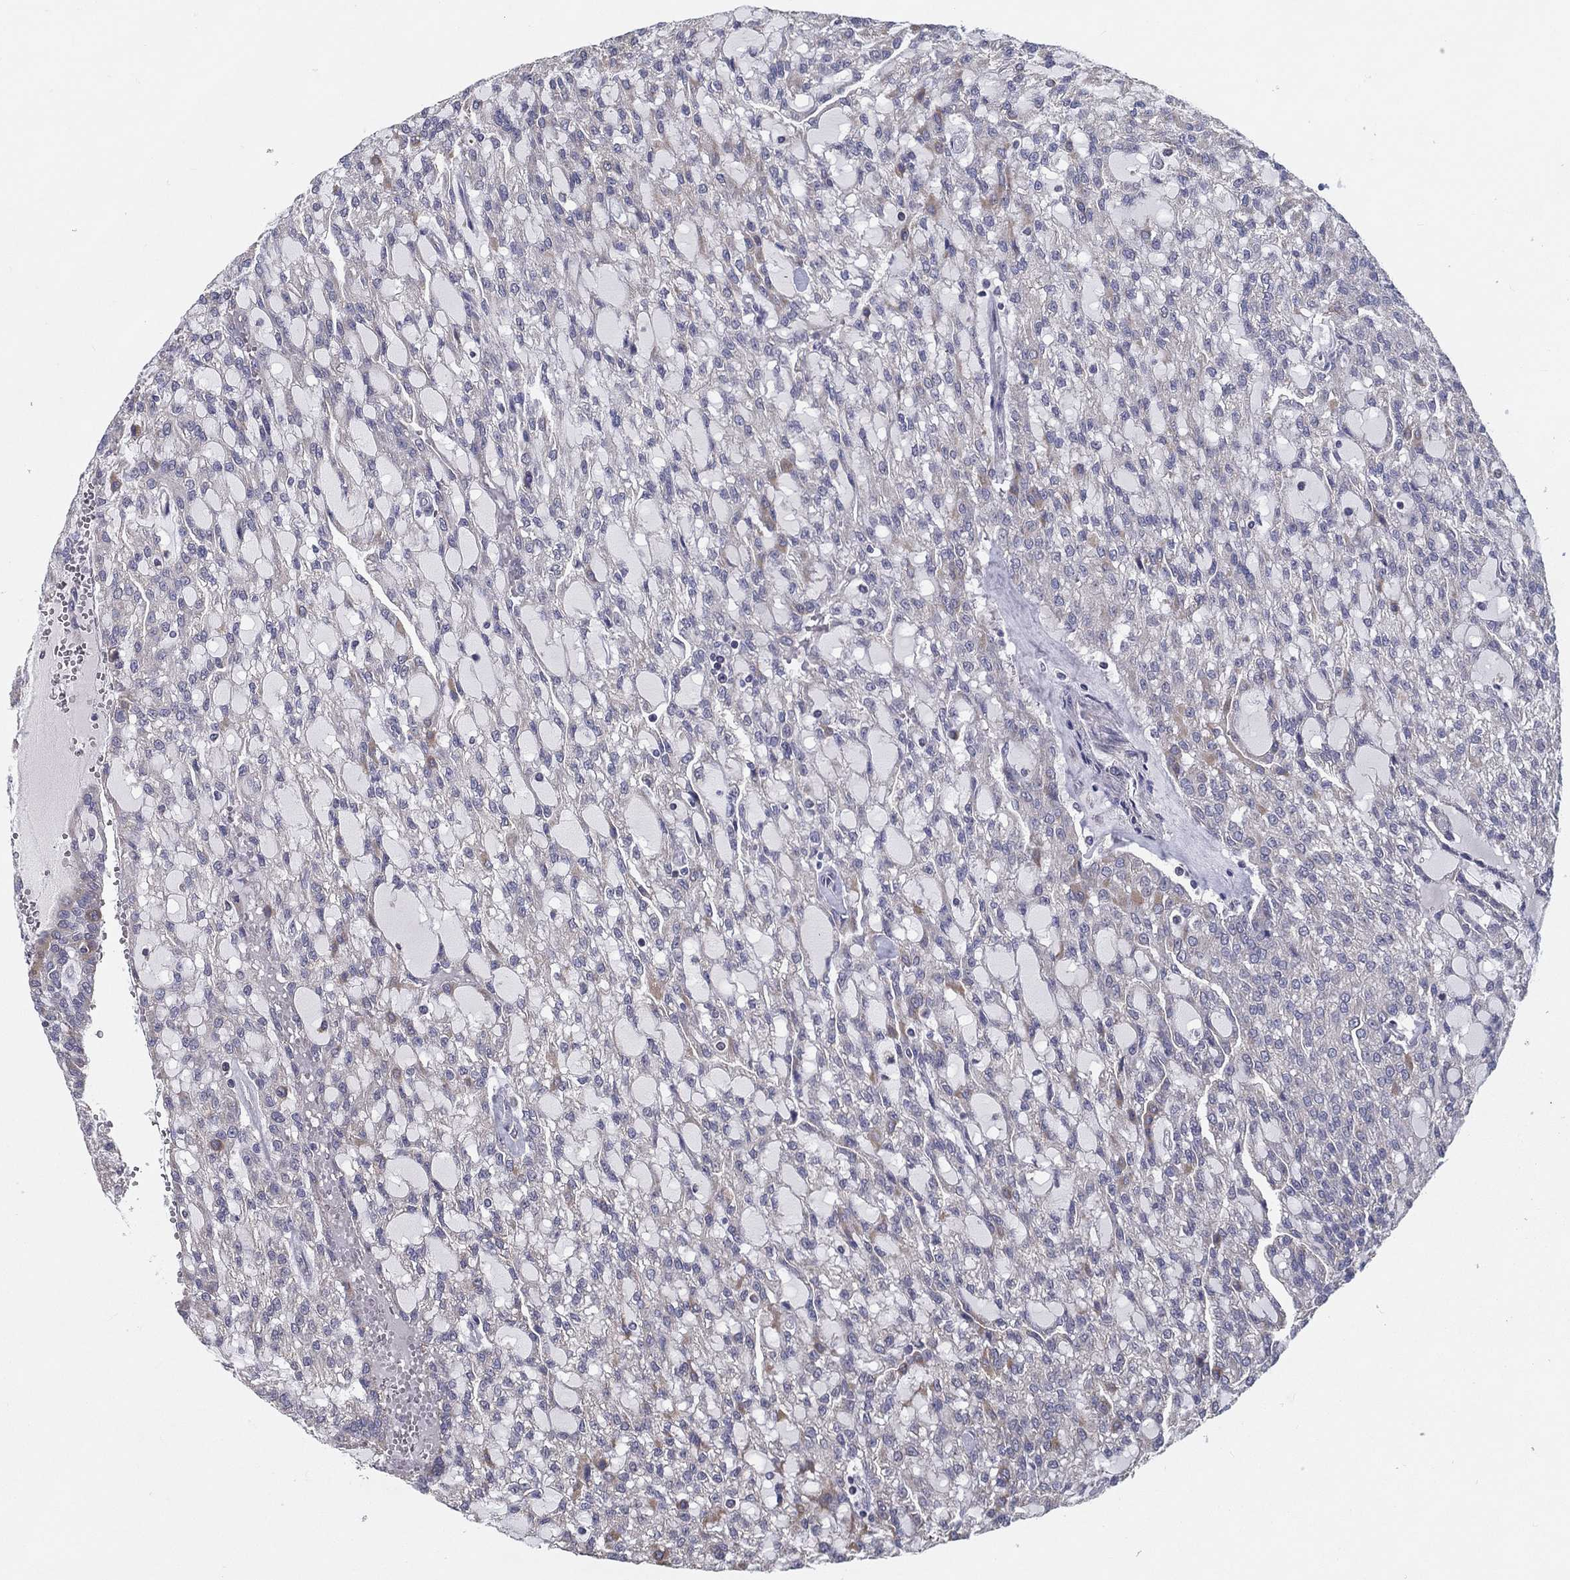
{"staining": {"intensity": "negative", "quantity": "none", "location": "none"}, "tissue": "renal cancer", "cell_type": "Tumor cells", "image_type": "cancer", "snomed": [{"axis": "morphology", "description": "Adenocarcinoma, NOS"}, {"axis": "topography", "description": "Kidney"}], "caption": "A micrograph of renal cancer stained for a protein shows no brown staining in tumor cells.", "gene": "PCSK1", "patient": {"sex": "male", "age": 63}}